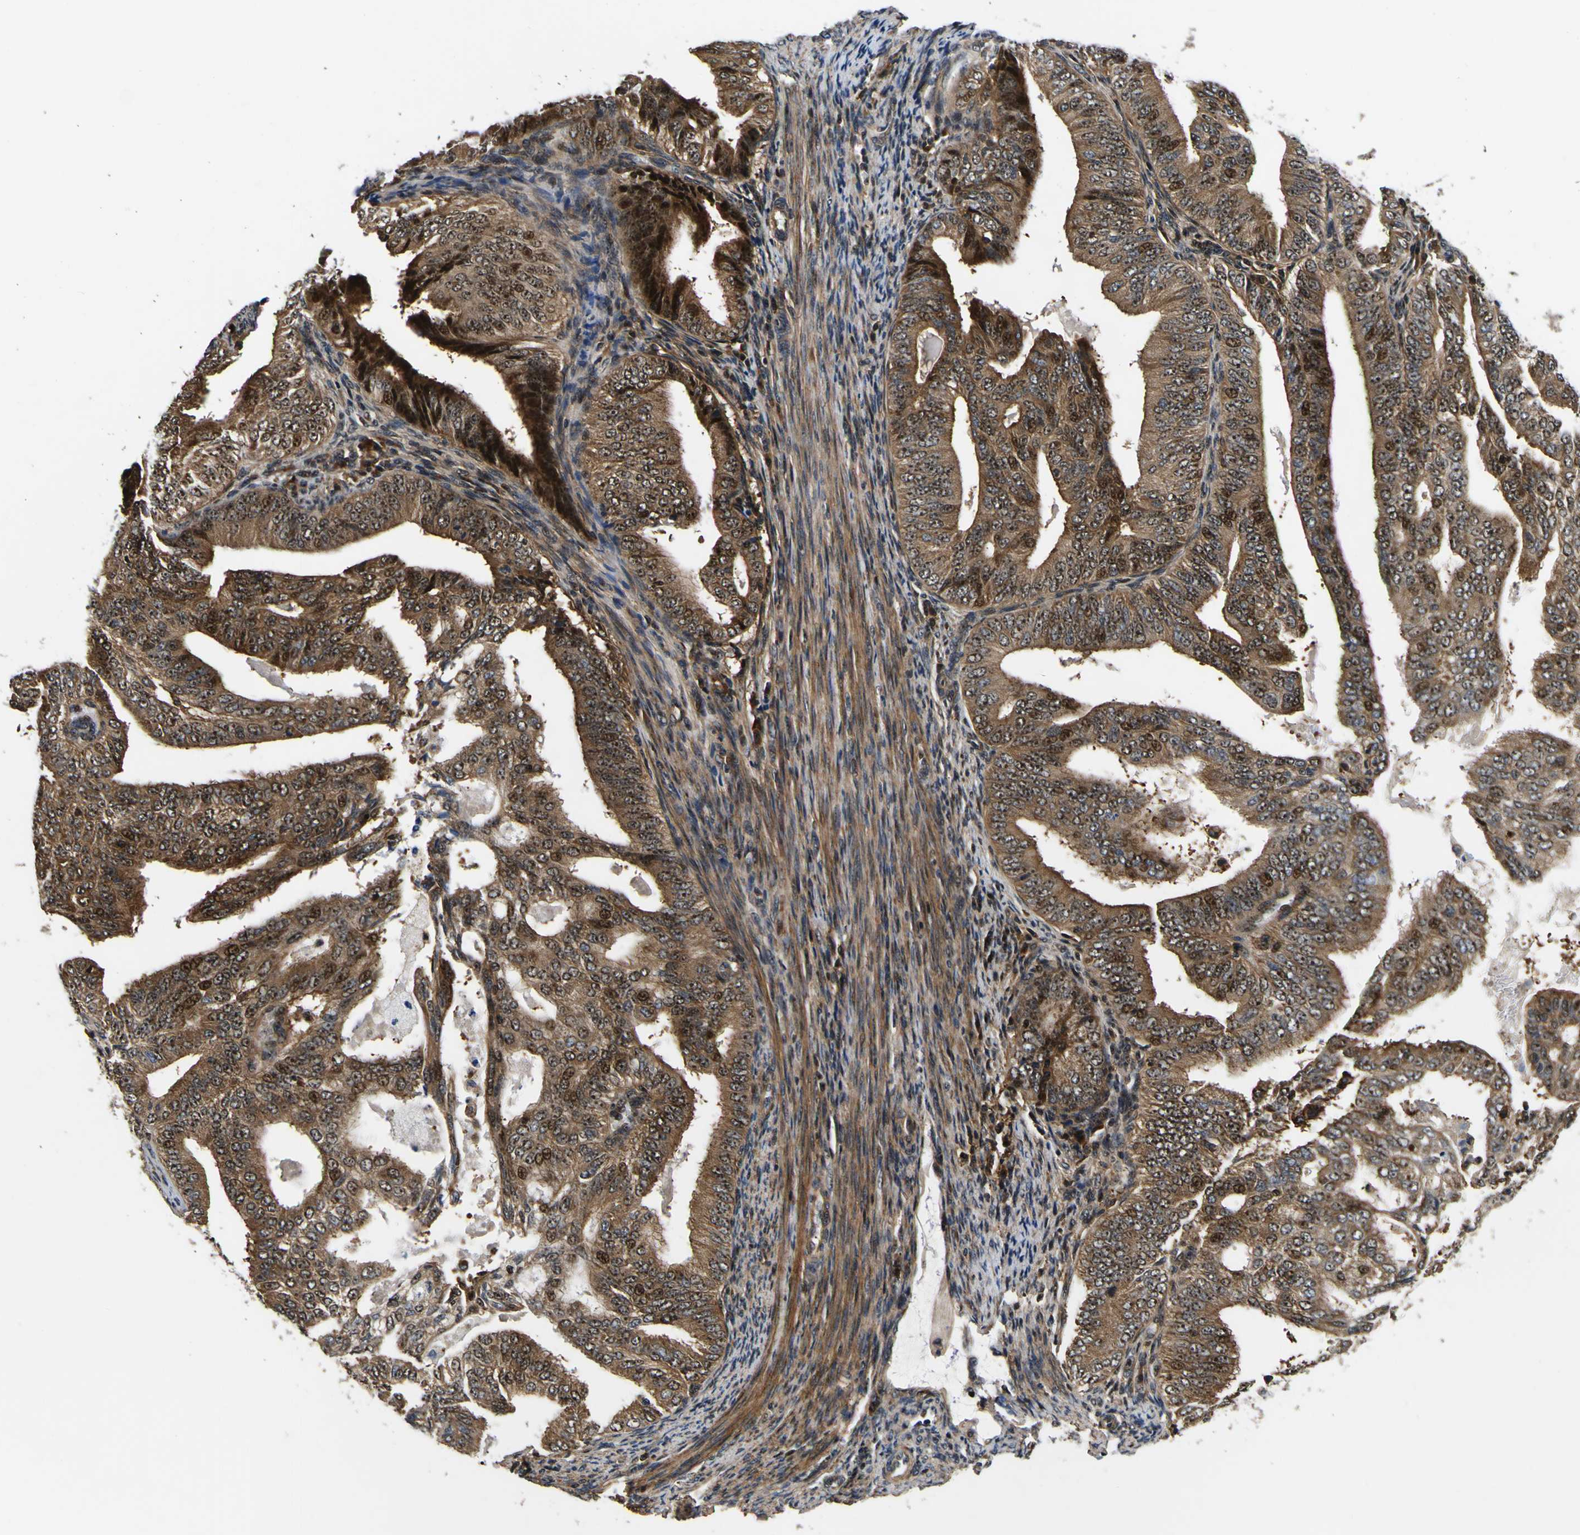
{"staining": {"intensity": "moderate", "quantity": ">75%", "location": "cytoplasmic/membranous,nuclear"}, "tissue": "endometrial cancer", "cell_type": "Tumor cells", "image_type": "cancer", "snomed": [{"axis": "morphology", "description": "Adenocarcinoma, NOS"}, {"axis": "topography", "description": "Endometrium"}], "caption": "Endometrial adenocarcinoma stained with a brown dye reveals moderate cytoplasmic/membranous and nuclear positive positivity in approximately >75% of tumor cells.", "gene": "LRP4", "patient": {"sex": "female", "age": 58}}